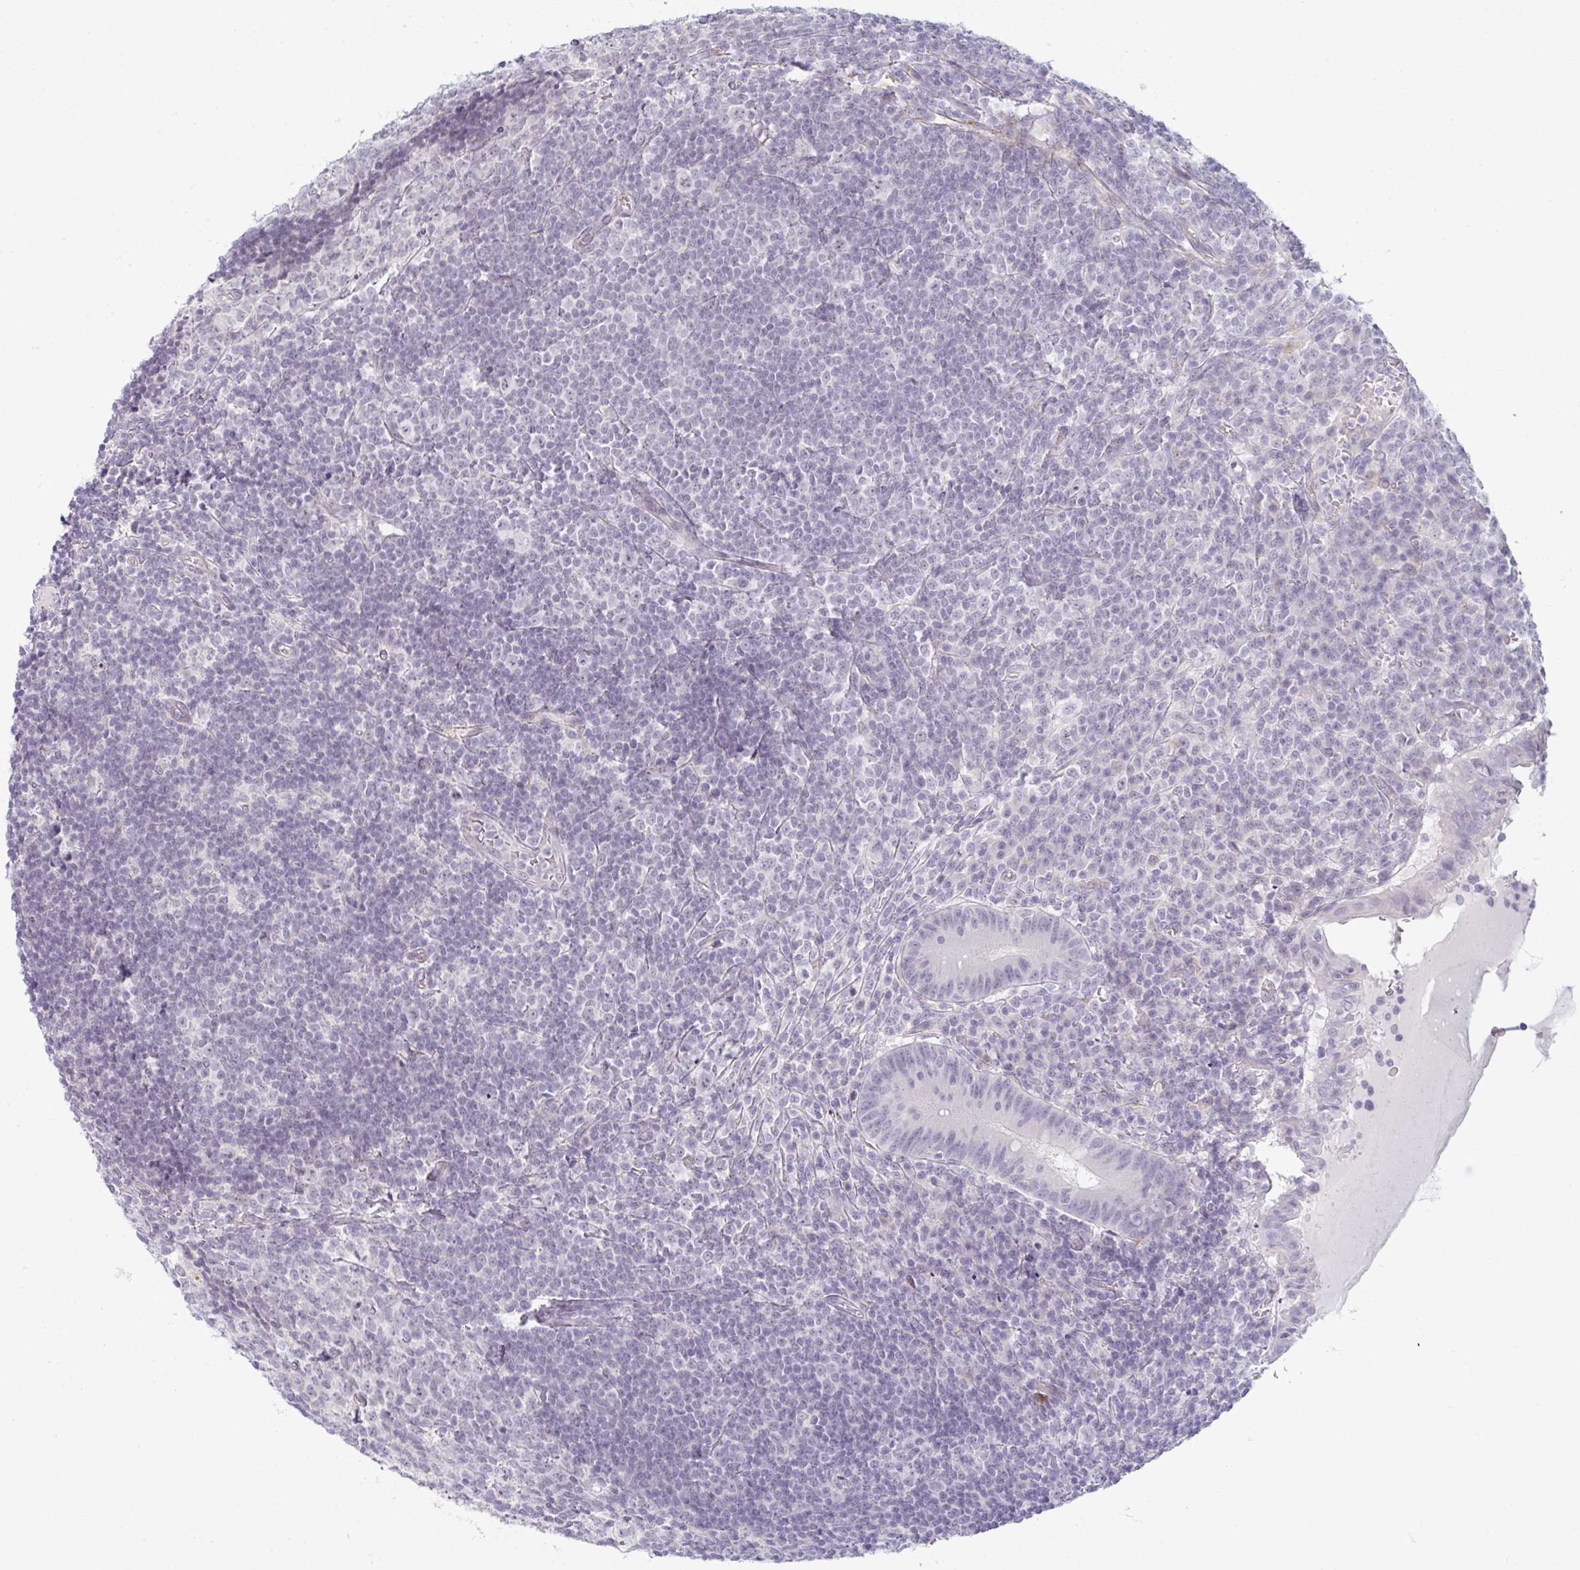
{"staining": {"intensity": "strong", "quantity": "<25%", "location": "cytoplasmic/membranous"}, "tissue": "appendix", "cell_type": "Glandular cells", "image_type": "normal", "snomed": [{"axis": "morphology", "description": "Normal tissue, NOS"}, {"axis": "topography", "description": "Appendix"}], "caption": "Immunohistochemical staining of unremarkable human appendix shows medium levels of strong cytoplasmic/membranous expression in about <25% of glandular cells.", "gene": "TEX33", "patient": {"sex": "male", "age": 18}}